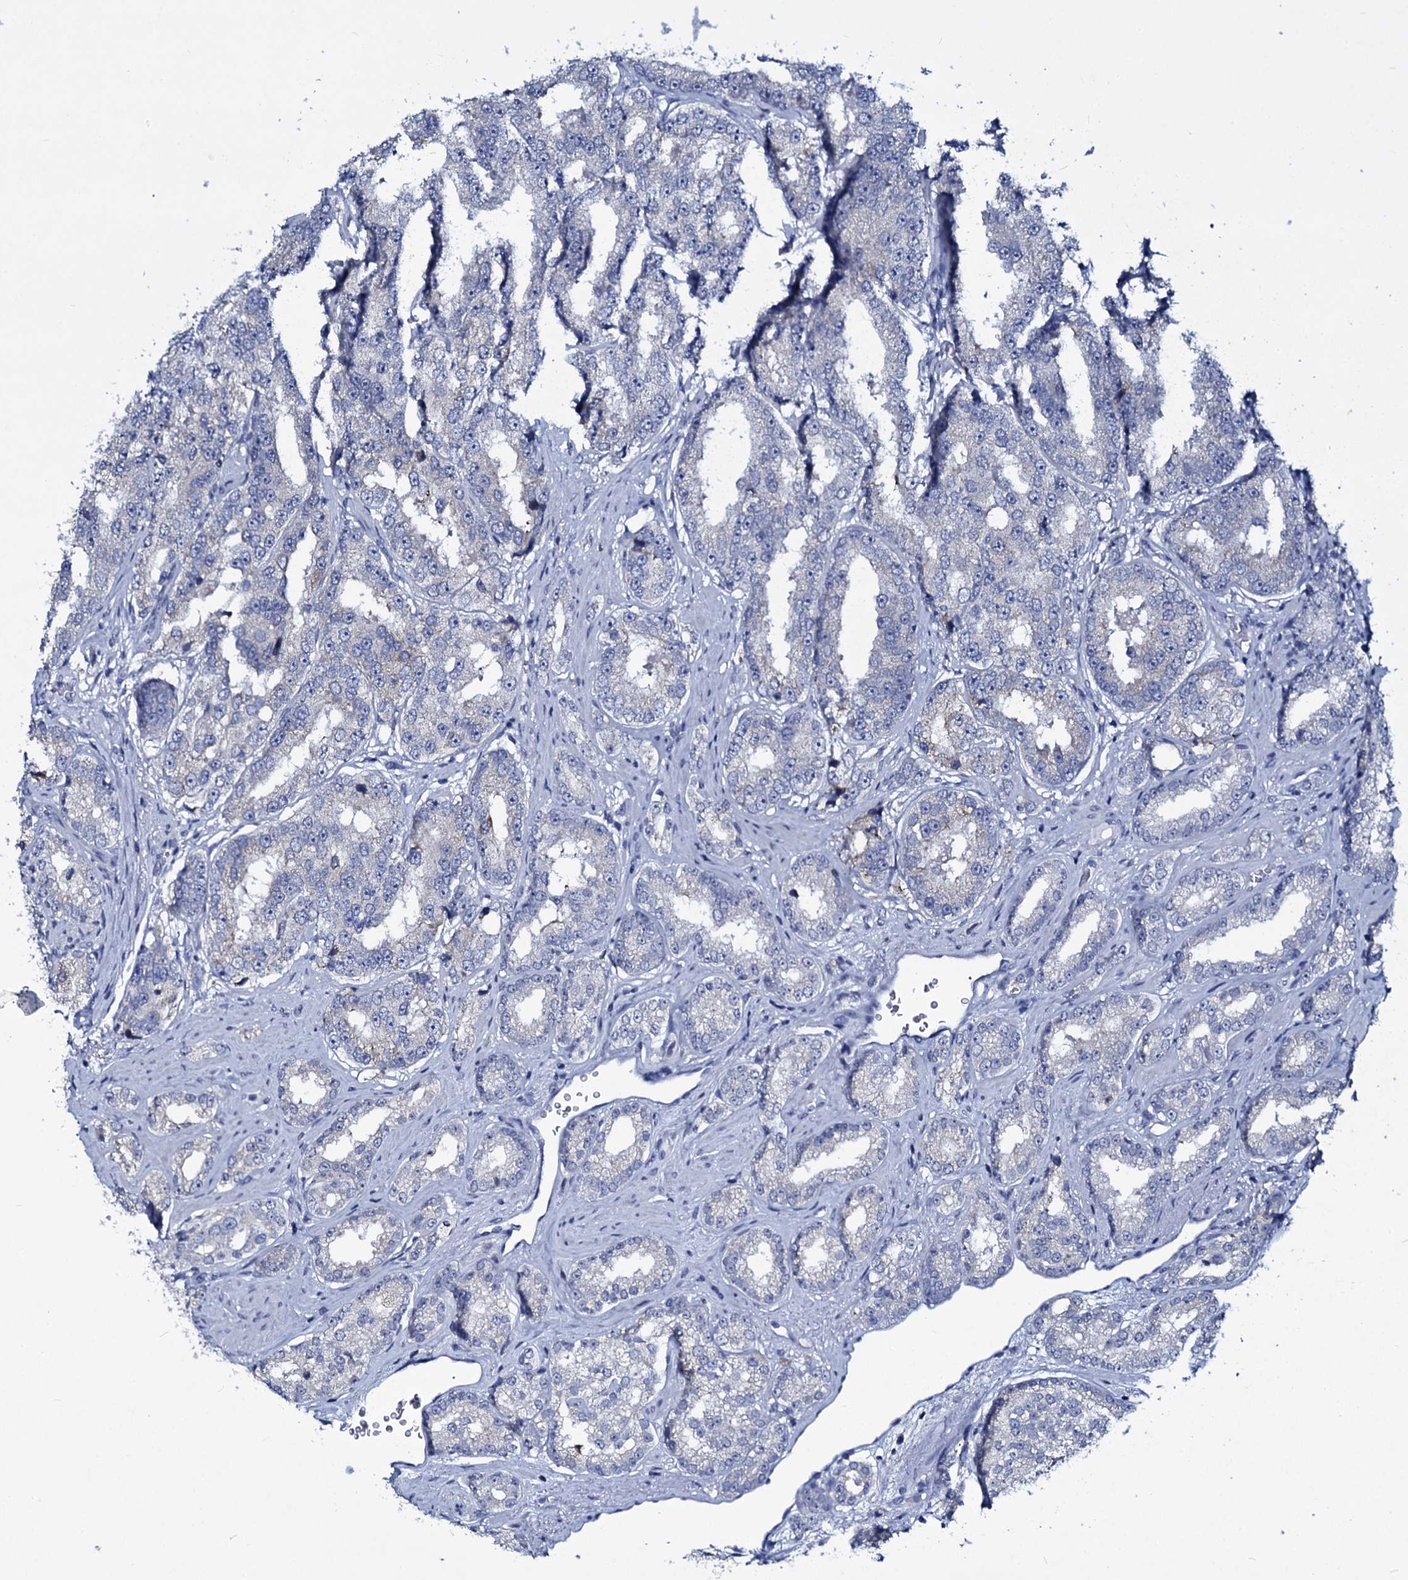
{"staining": {"intensity": "negative", "quantity": "none", "location": "none"}, "tissue": "prostate cancer", "cell_type": "Tumor cells", "image_type": "cancer", "snomed": [{"axis": "morphology", "description": "Normal tissue, NOS"}, {"axis": "morphology", "description": "Adenocarcinoma, High grade"}, {"axis": "topography", "description": "Prostate"}], "caption": "High-grade adenocarcinoma (prostate) was stained to show a protein in brown. There is no significant expression in tumor cells.", "gene": "TPGS2", "patient": {"sex": "male", "age": 83}}